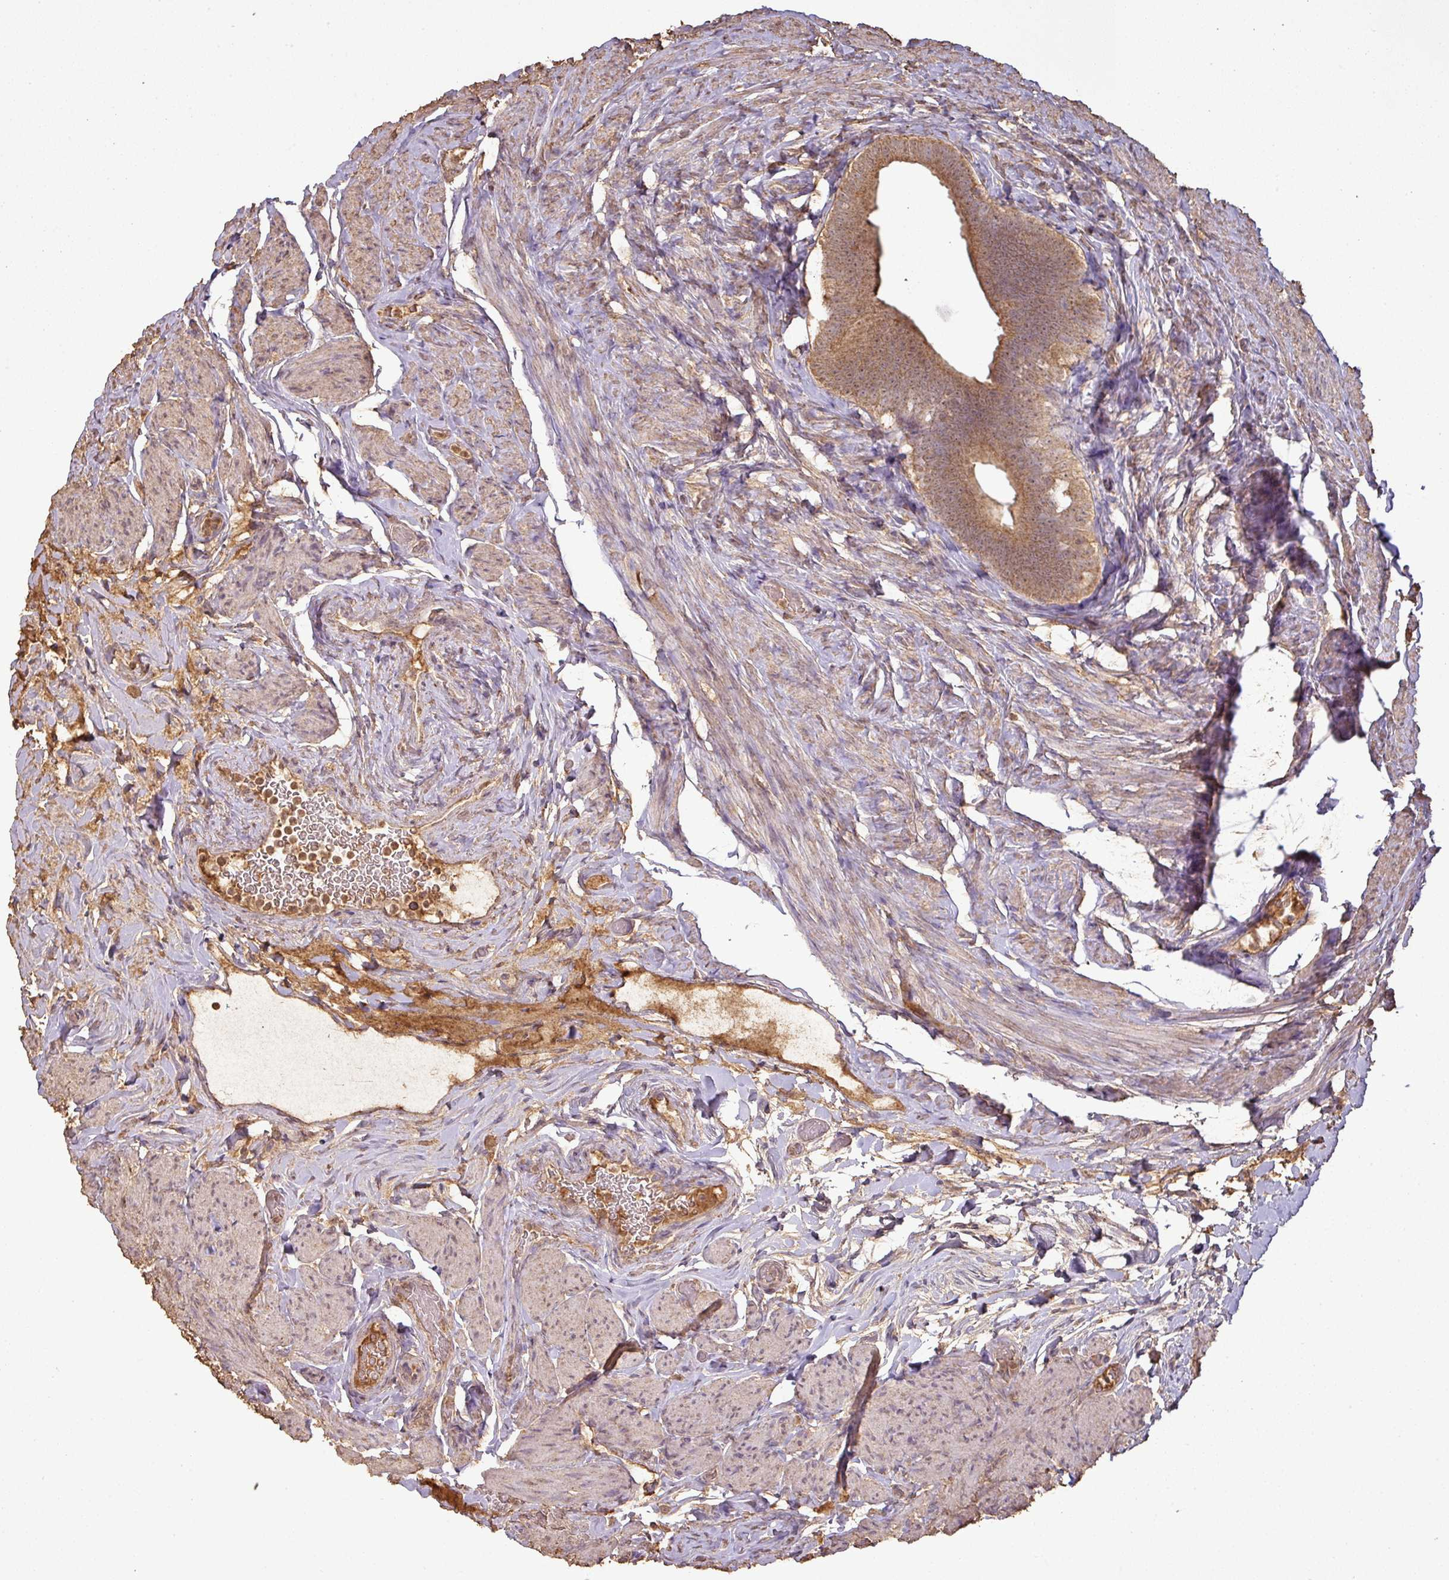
{"staining": {"intensity": "moderate", "quantity": ">75%", "location": "cytoplasmic/membranous"}, "tissue": "fallopian tube", "cell_type": "Glandular cells", "image_type": "normal", "snomed": [{"axis": "morphology", "description": "Normal tissue, NOS"}, {"axis": "topography", "description": "Fallopian tube"}], "caption": "The micrograph shows immunohistochemical staining of benign fallopian tube. There is moderate cytoplasmic/membranous expression is identified in about >75% of glandular cells.", "gene": "ATAT1", "patient": {"sex": "female", "age": 69}}